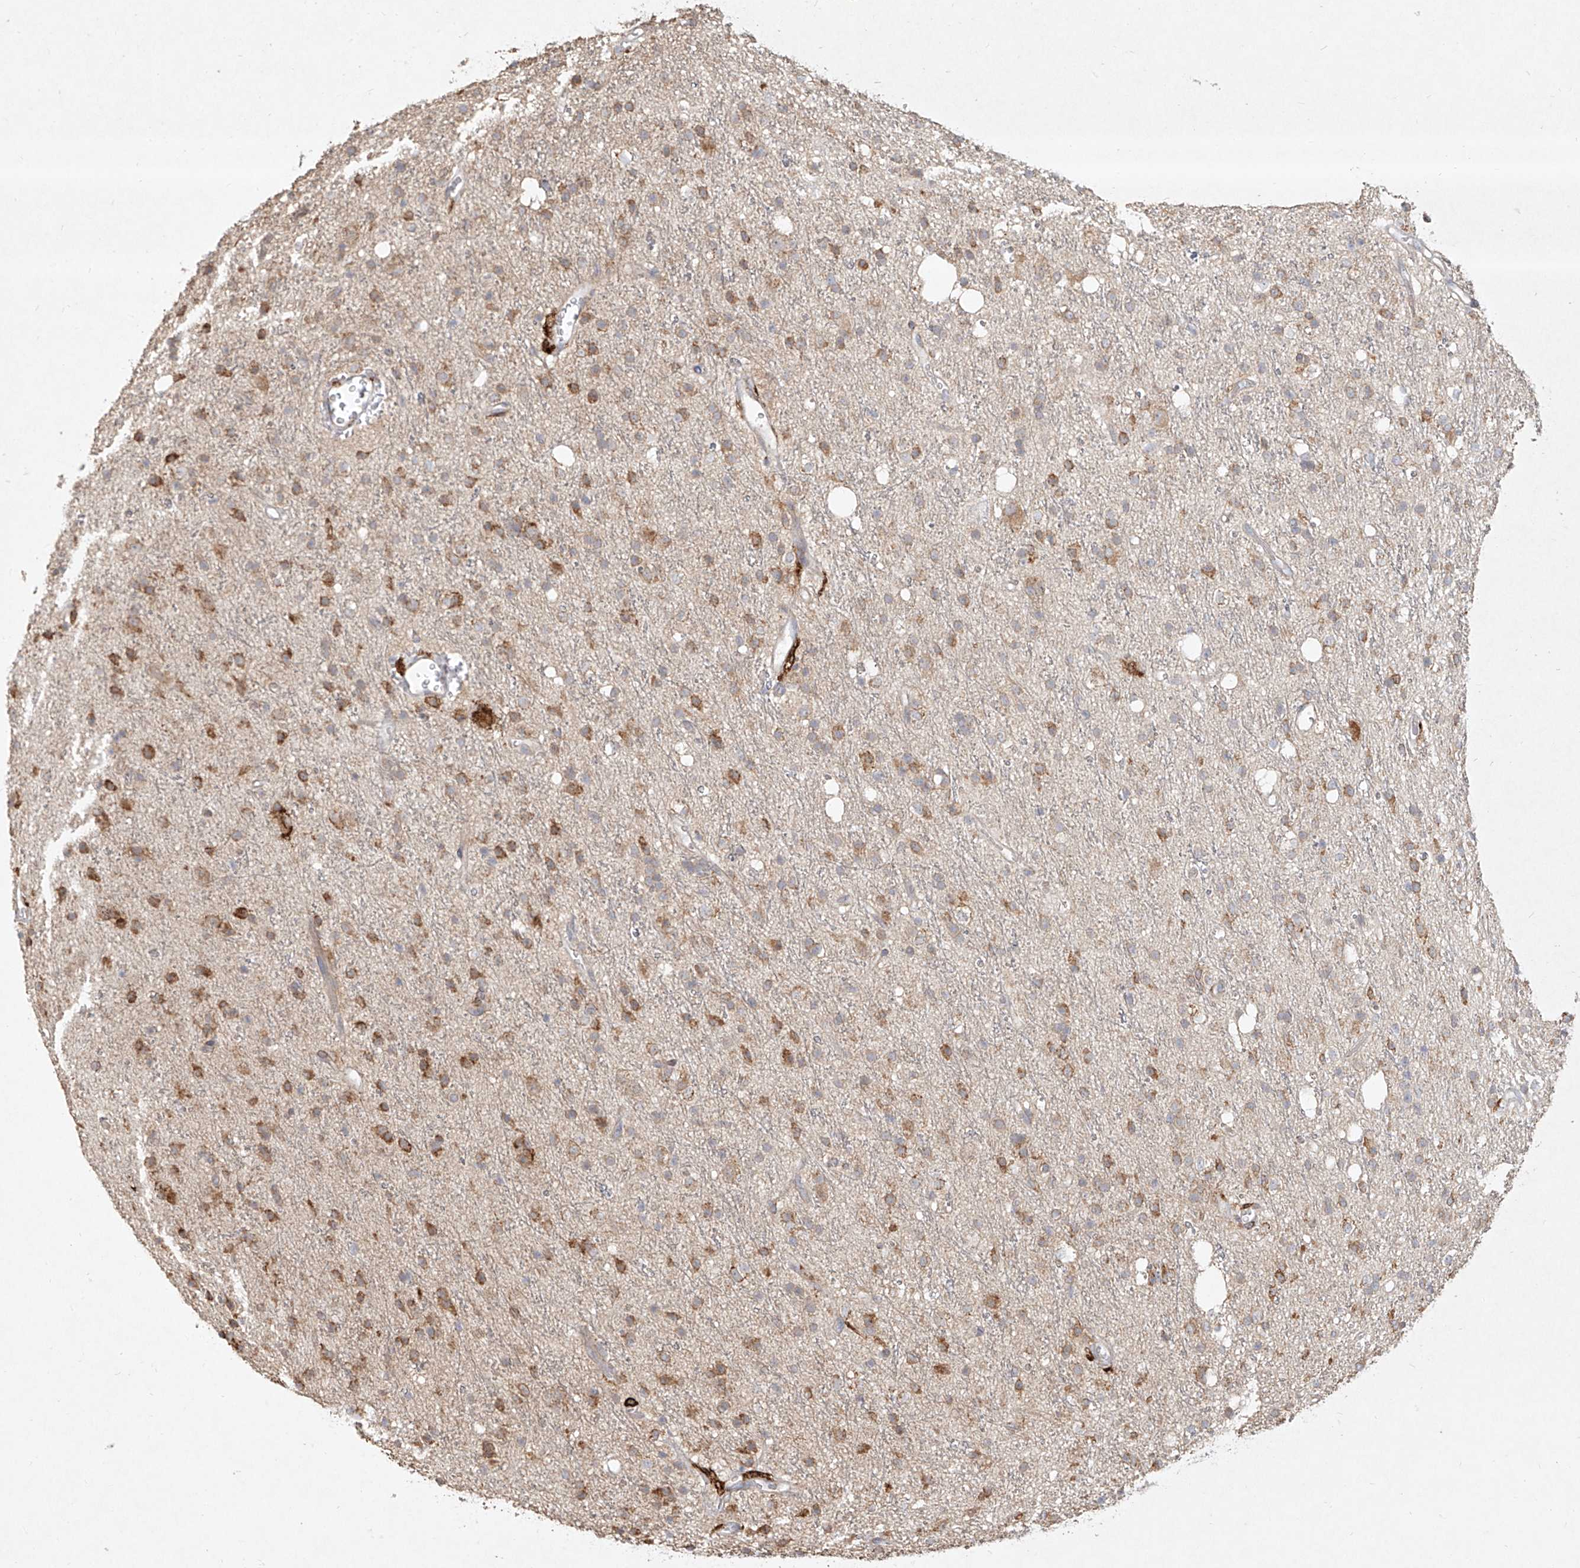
{"staining": {"intensity": "weak", "quantity": "25%-75%", "location": "cytoplasmic/membranous"}, "tissue": "glioma", "cell_type": "Tumor cells", "image_type": "cancer", "snomed": [{"axis": "morphology", "description": "Glioma, malignant, High grade"}, {"axis": "topography", "description": "Brain"}], "caption": "An image of malignant glioma (high-grade) stained for a protein displays weak cytoplasmic/membranous brown staining in tumor cells.", "gene": "CD209", "patient": {"sex": "male", "age": 47}}